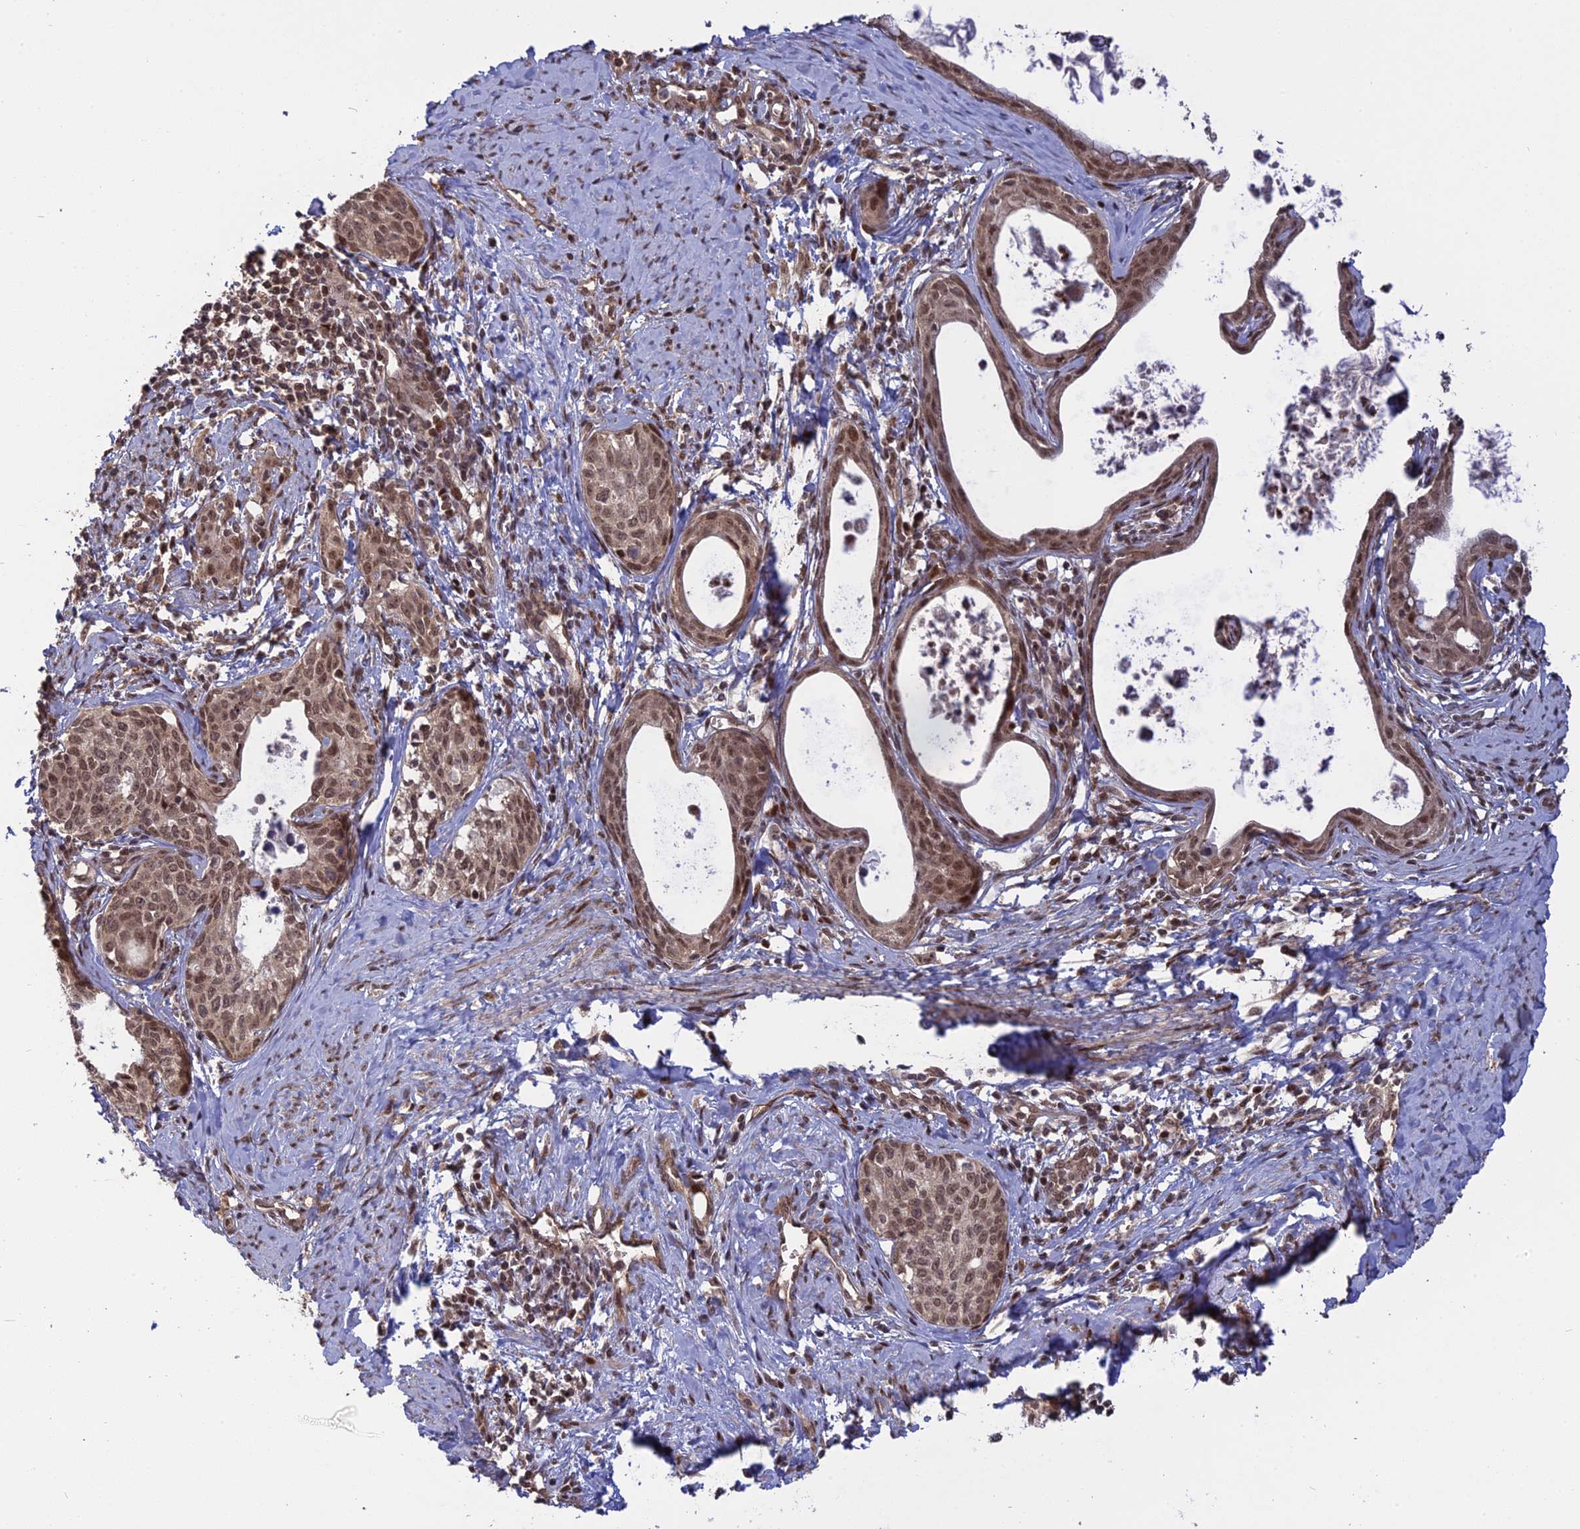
{"staining": {"intensity": "moderate", "quantity": ">75%", "location": "nuclear"}, "tissue": "cervical cancer", "cell_type": "Tumor cells", "image_type": "cancer", "snomed": [{"axis": "morphology", "description": "Squamous cell carcinoma, NOS"}, {"axis": "topography", "description": "Cervix"}], "caption": "Protein staining by immunohistochemistry demonstrates moderate nuclear staining in approximately >75% of tumor cells in cervical cancer.", "gene": "PKIG", "patient": {"sex": "female", "age": 52}}